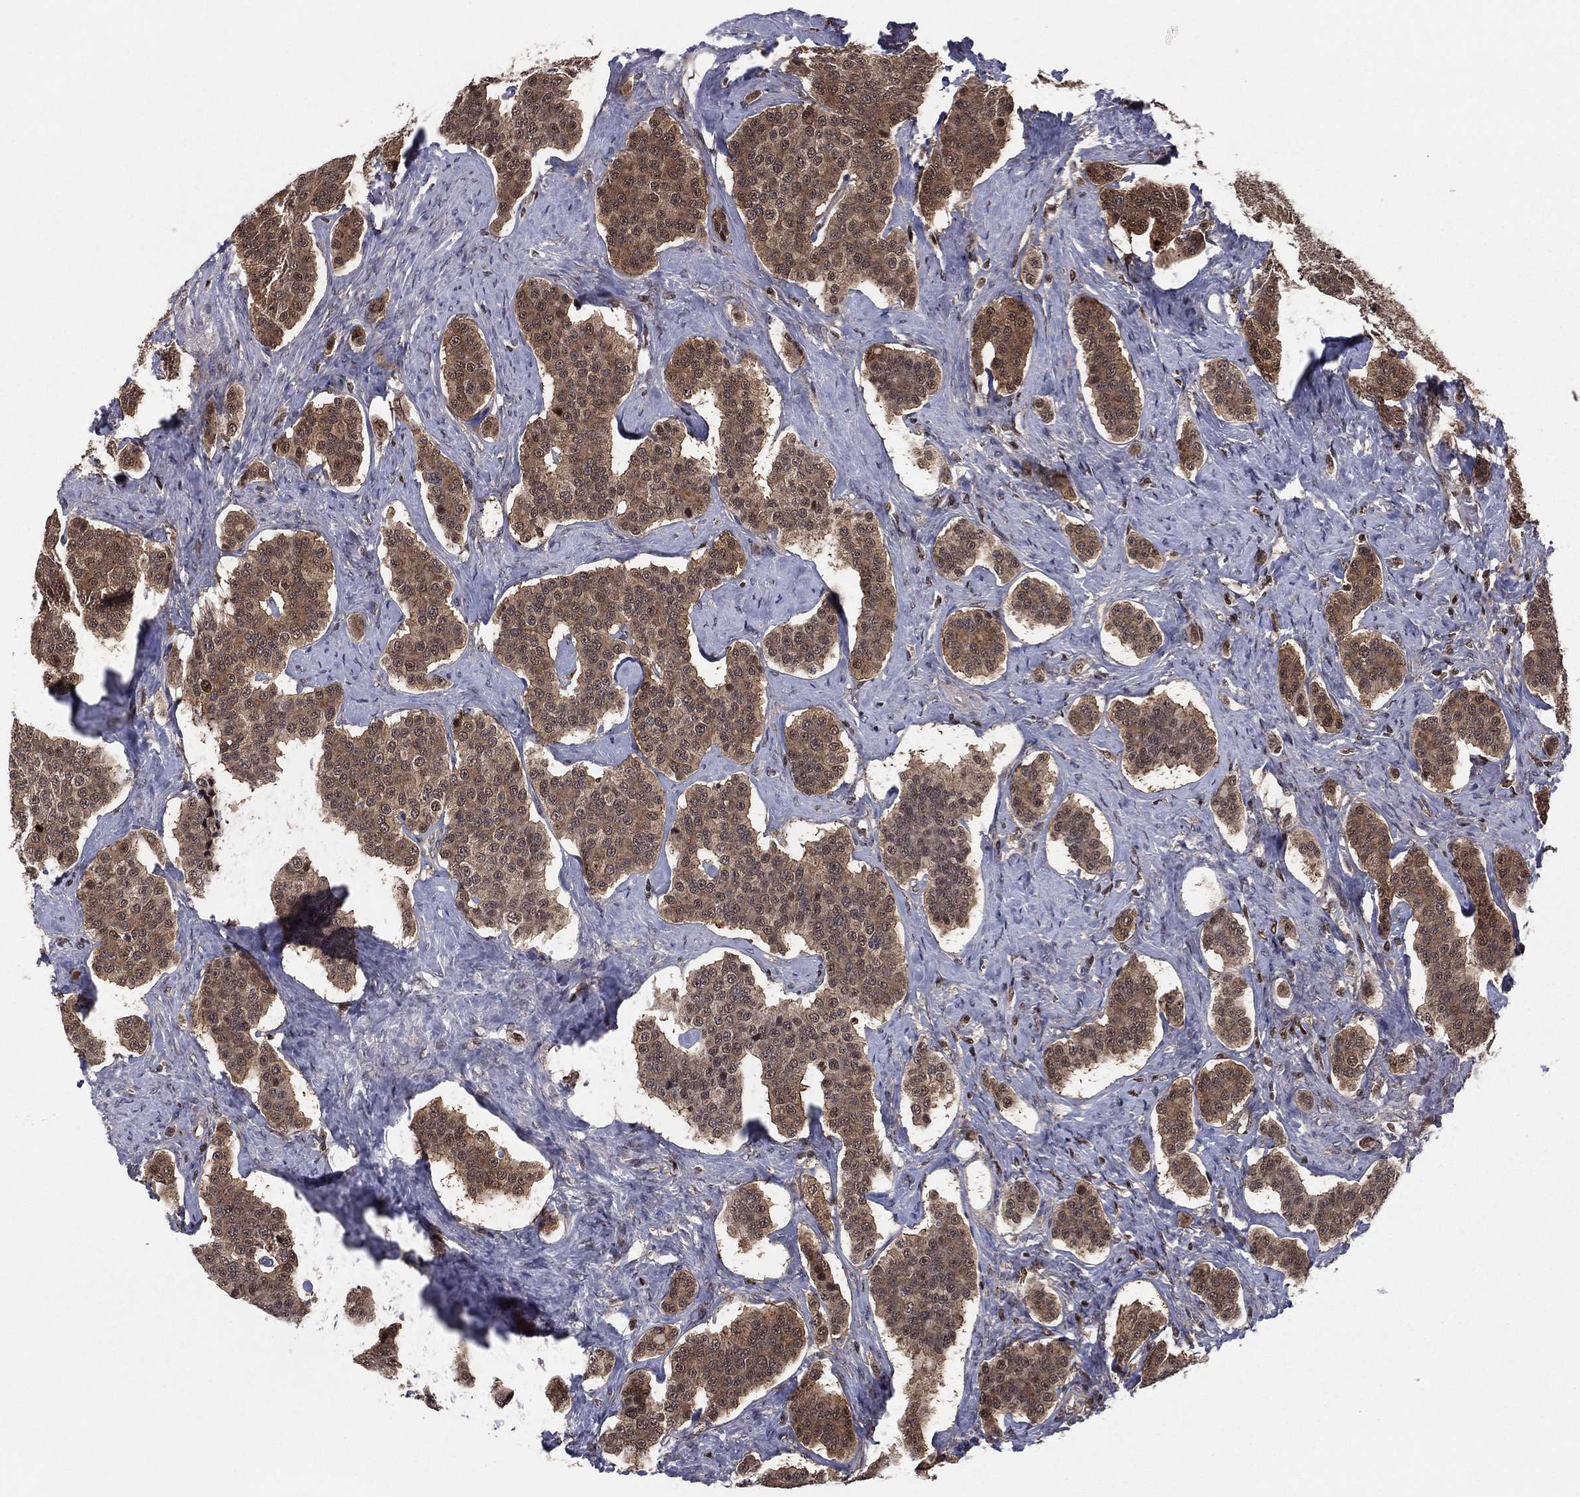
{"staining": {"intensity": "moderate", "quantity": ">75%", "location": "cytoplasmic/membranous"}, "tissue": "carcinoid", "cell_type": "Tumor cells", "image_type": "cancer", "snomed": [{"axis": "morphology", "description": "Carcinoid, malignant, NOS"}, {"axis": "topography", "description": "Small intestine"}], "caption": "Immunohistochemical staining of carcinoid displays medium levels of moderate cytoplasmic/membranous protein staining in about >75% of tumor cells. (DAB = brown stain, brightfield microscopy at high magnification).", "gene": "PSMA1", "patient": {"sex": "female", "age": 58}}